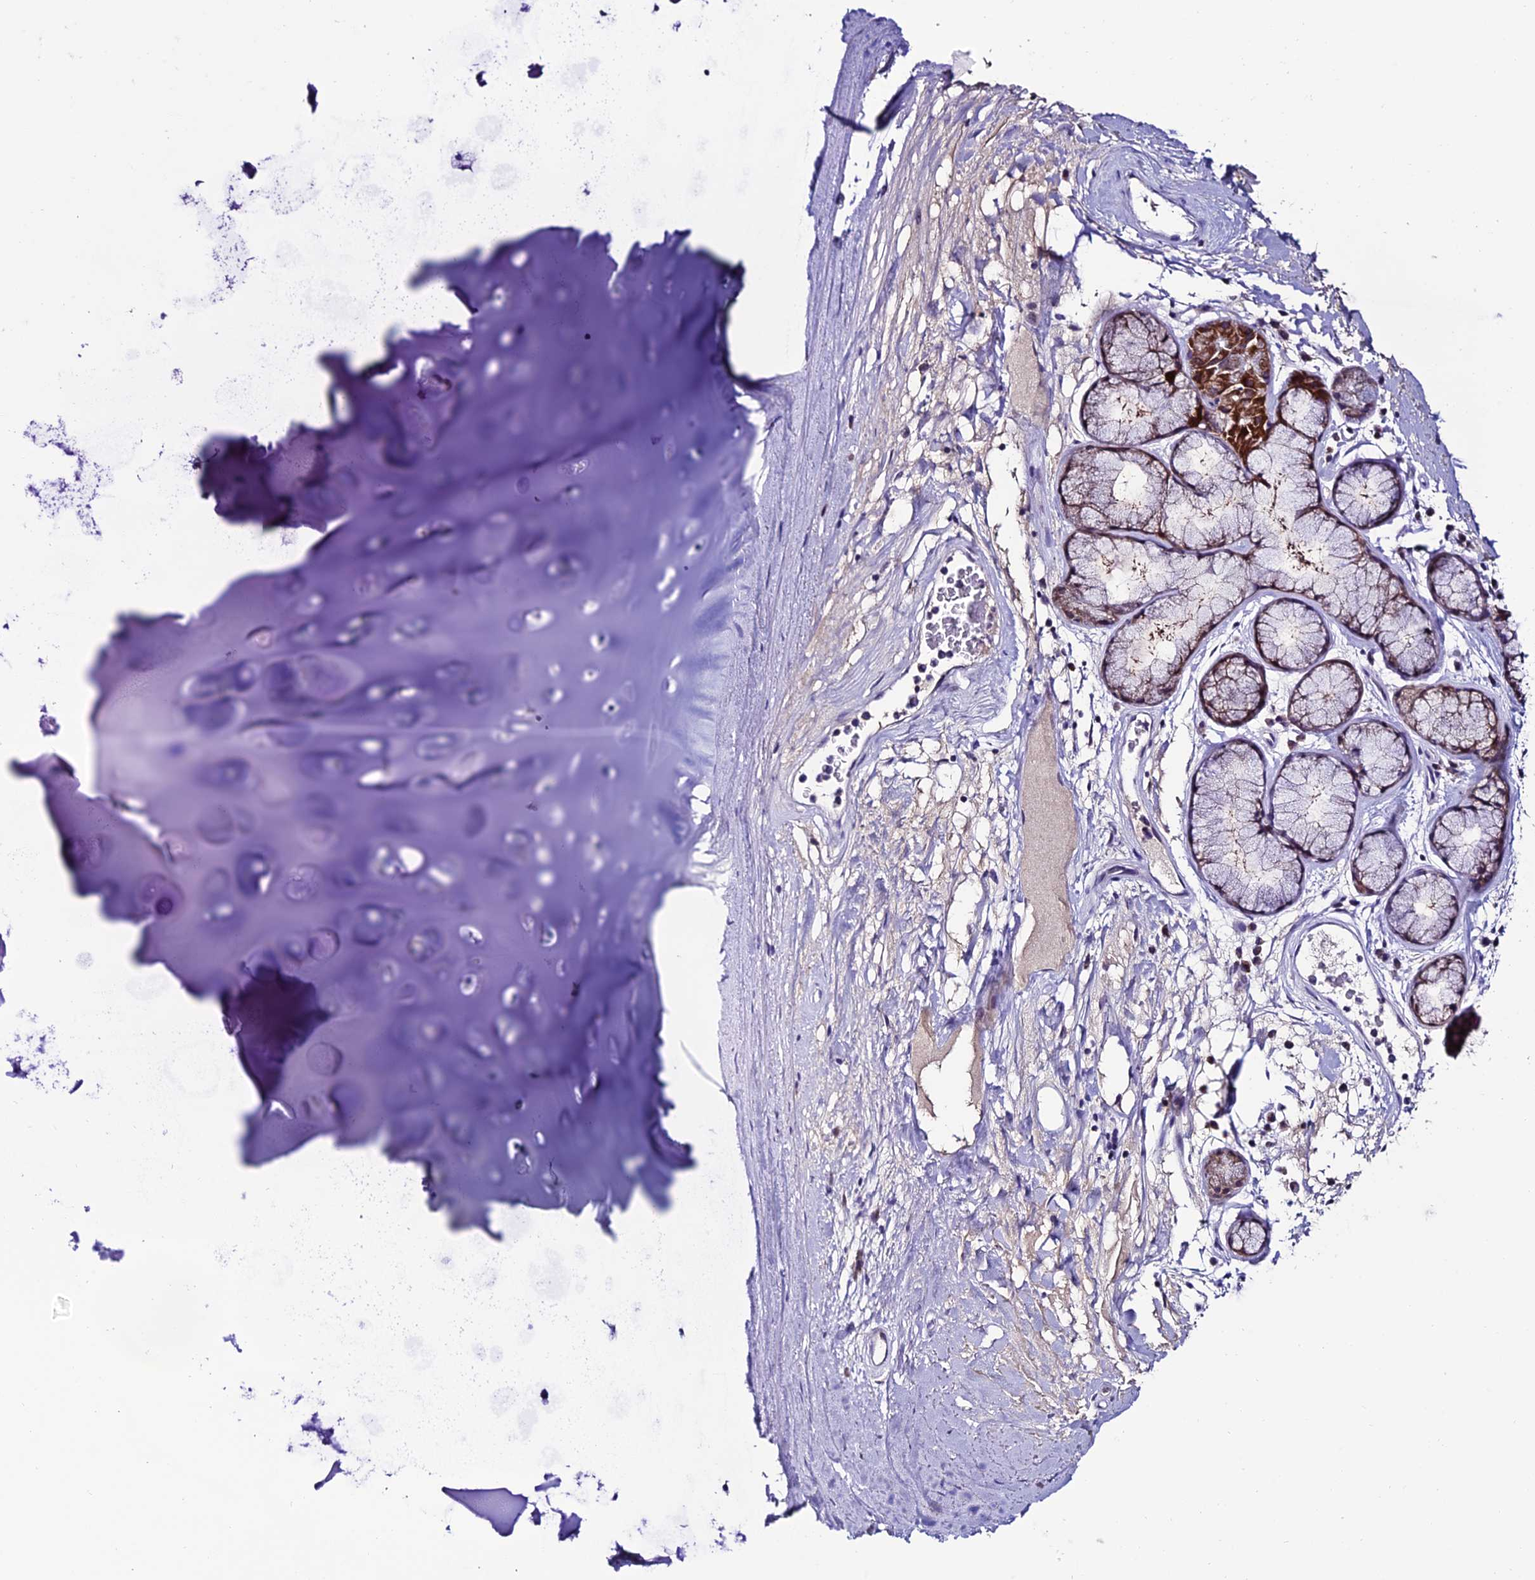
{"staining": {"intensity": "negative", "quantity": "none", "location": "none"}, "tissue": "adipose tissue", "cell_type": "Adipocytes", "image_type": "normal", "snomed": [{"axis": "morphology", "description": "Normal tissue, NOS"}, {"axis": "topography", "description": "Cartilage tissue"}], "caption": "Immunohistochemistry of benign adipose tissue exhibits no expression in adipocytes. Brightfield microscopy of immunohistochemistry (IHC) stained with DAB (brown) and hematoxylin (blue), captured at high magnification.", "gene": "SLC10A1", "patient": {"sex": "female", "age": 63}}